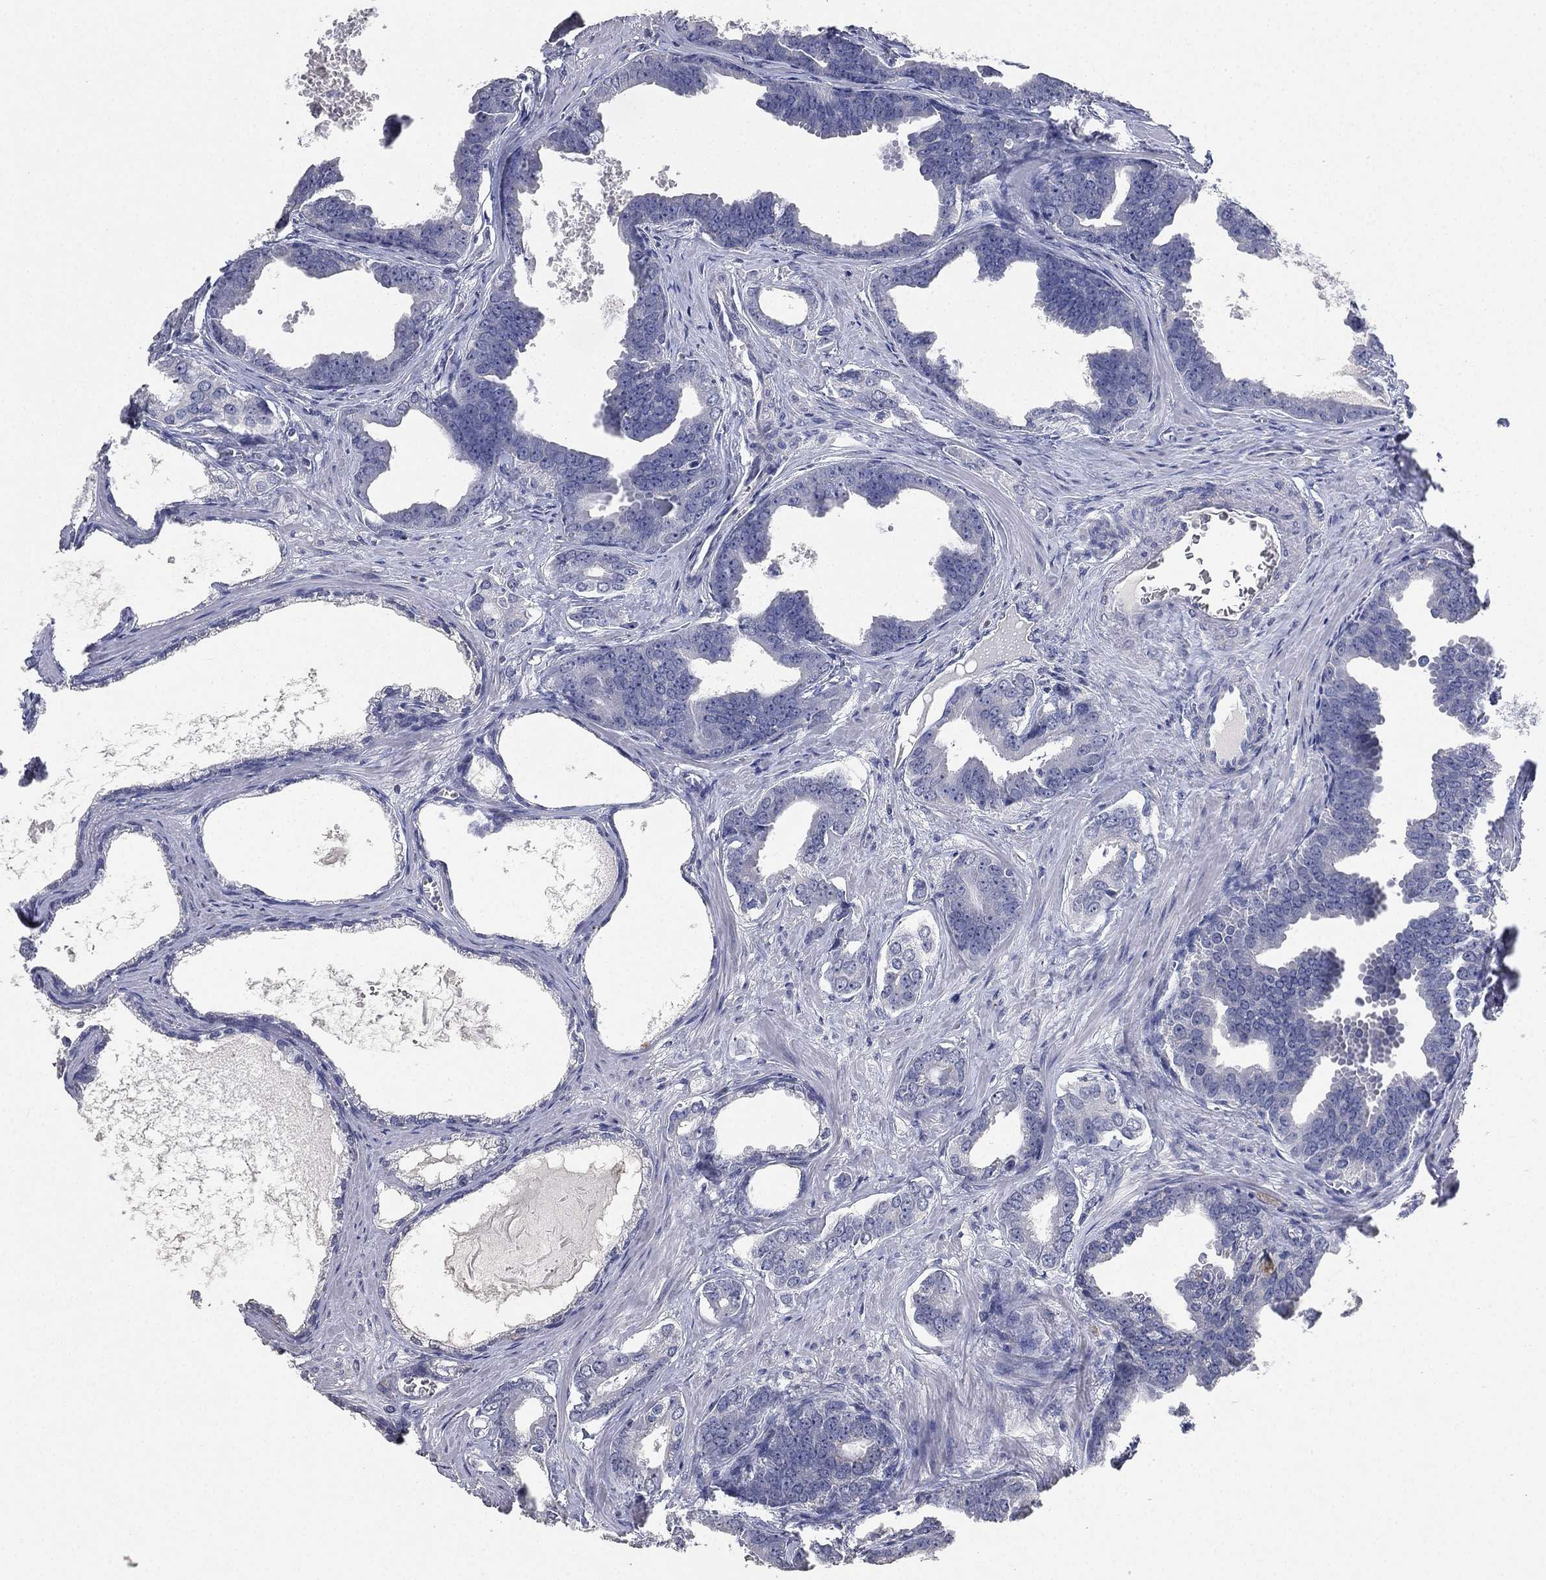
{"staining": {"intensity": "negative", "quantity": "none", "location": "none"}, "tissue": "prostate cancer", "cell_type": "Tumor cells", "image_type": "cancer", "snomed": [{"axis": "morphology", "description": "Adenocarcinoma, NOS"}, {"axis": "topography", "description": "Prostate"}], "caption": "Immunohistochemistry (IHC) image of neoplastic tissue: prostate adenocarcinoma stained with DAB shows no significant protein positivity in tumor cells. (DAB immunohistochemistry (IHC) visualized using brightfield microscopy, high magnification).", "gene": "DSG1", "patient": {"sex": "male", "age": 66}}